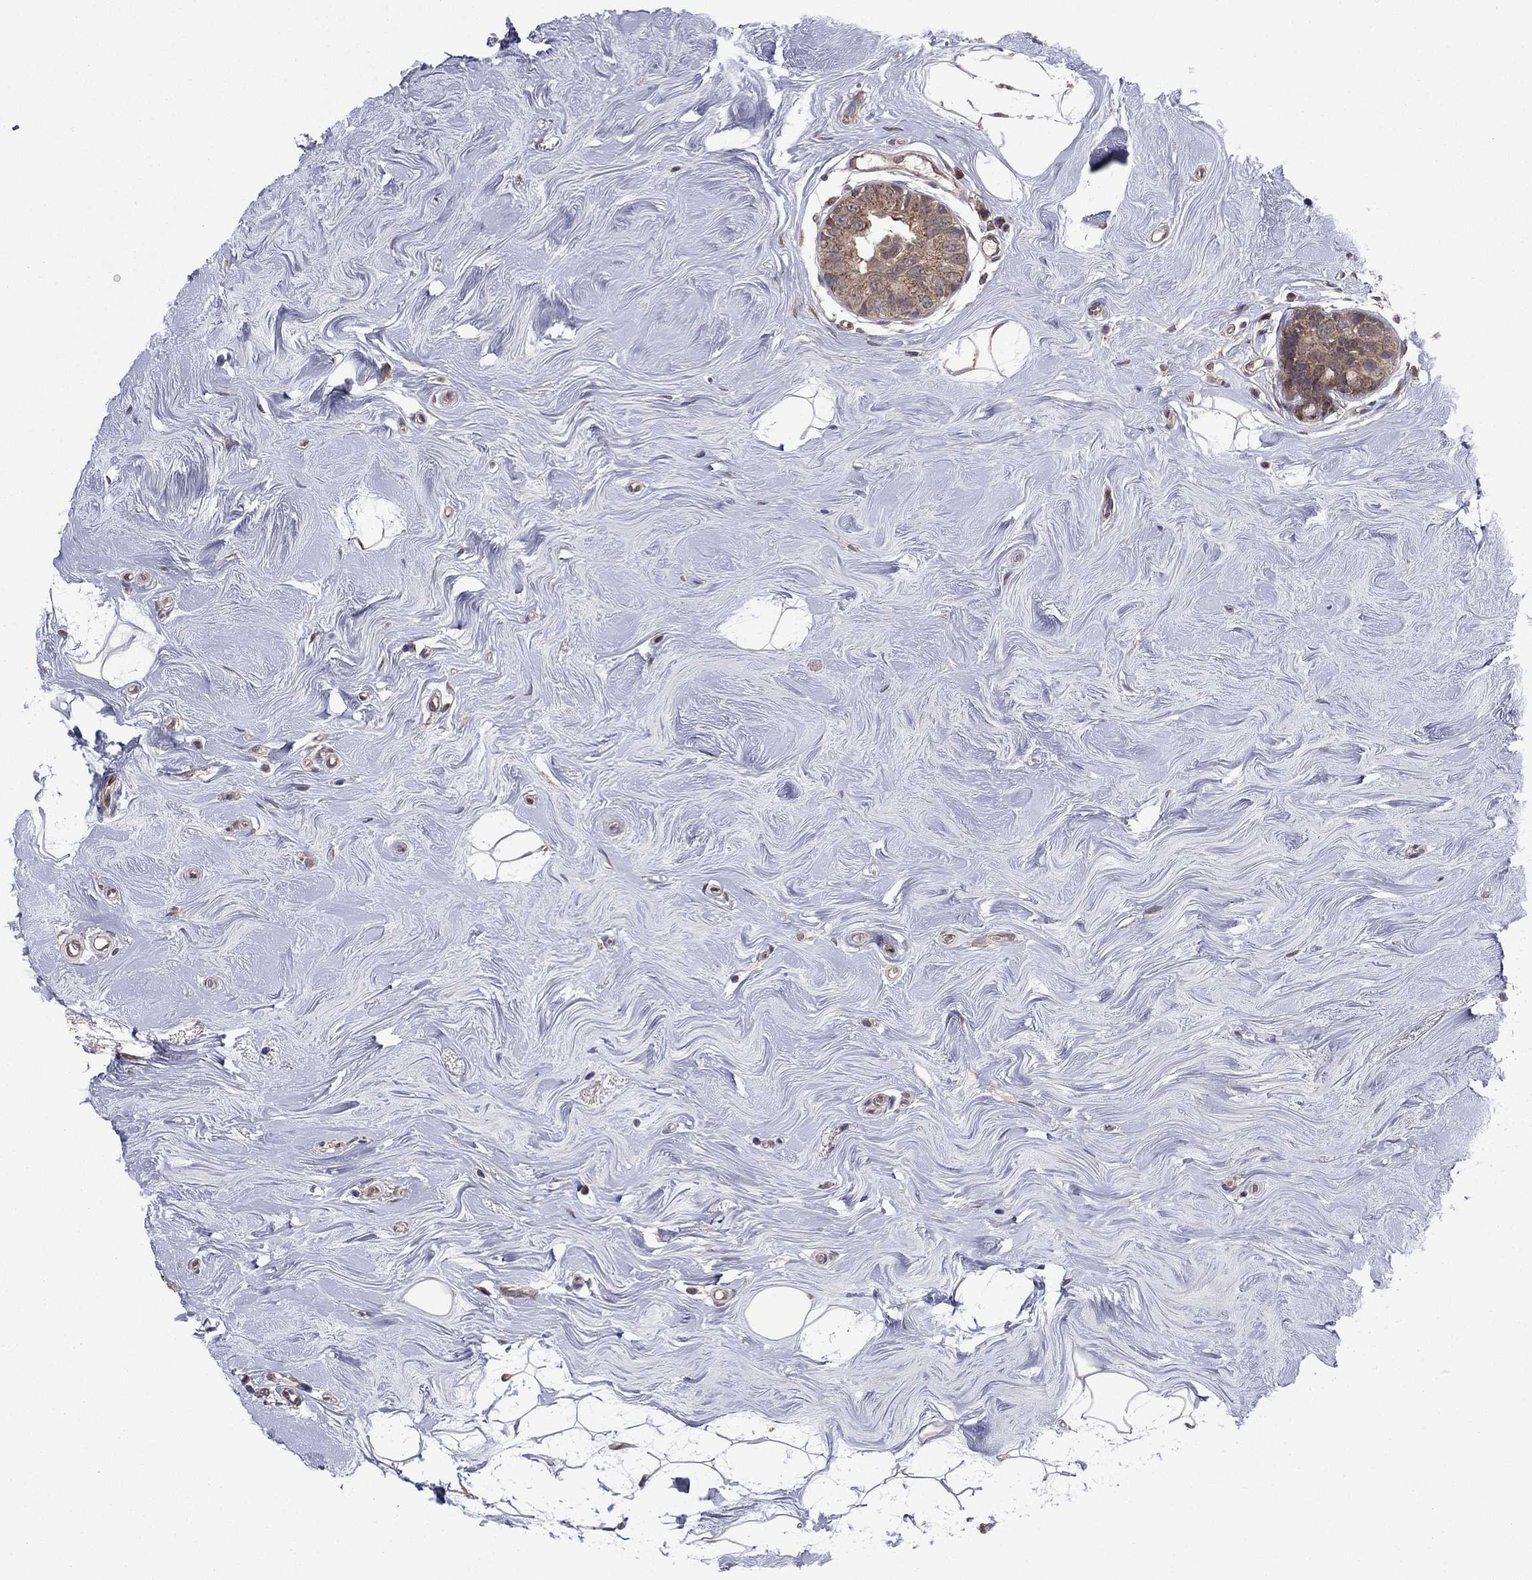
{"staining": {"intensity": "weak", "quantity": ">75%", "location": "cytoplasmic/membranous"}, "tissue": "breast cancer", "cell_type": "Tumor cells", "image_type": "cancer", "snomed": [{"axis": "morphology", "description": "Duct carcinoma"}, {"axis": "topography", "description": "Breast"}], "caption": "High-magnification brightfield microscopy of breast cancer stained with DAB (brown) and counterstained with hematoxylin (blue). tumor cells exhibit weak cytoplasmic/membranous expression is seen in approximately>75% of cells. Immunohistochemistry (ihc) stains the protein in brown and the nuclei are stained blue.", "gene": "GRHPR", "patient": {"sex": "female", "age": 55}}